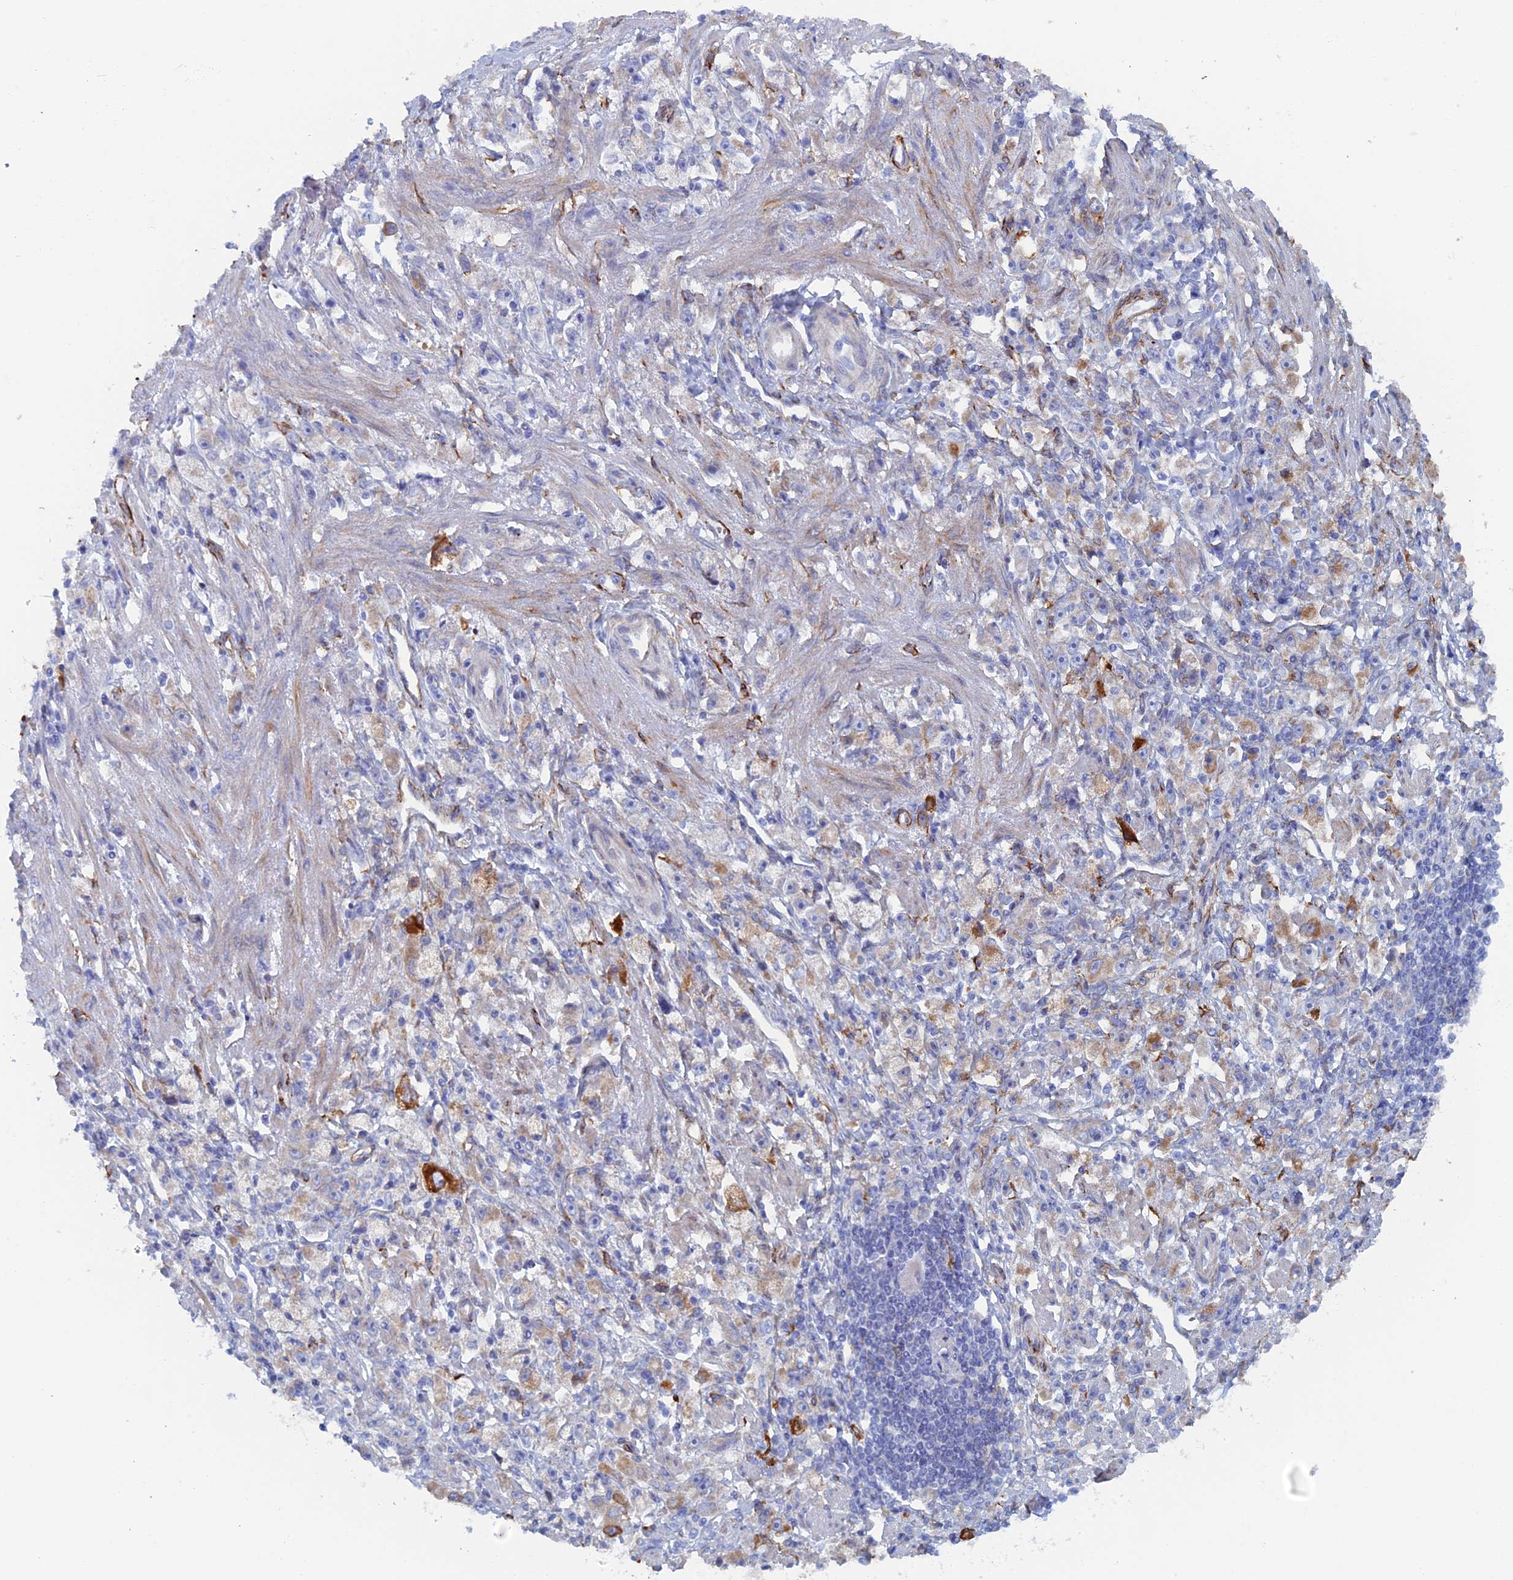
{"staining": {"intensity": "moderate", "quantity": "<25%", "location": "cytoplasmic/membranous"}, "tissue": "stomach cancer", "cell_type": "Tumor cells", "image_type": "cancer", "snomed": [{"axis": "morphology", "description": "Adenocarcinoma, NOS"}, {"axis": "topography", "description": "Stomach"}], "caption": "Stomach cancer stained for a protein displays moderate cytoplasmic/membranous positivity in tumor cells.", "gene": "COG7", "patient": {"sex": "female", "age": 59}}